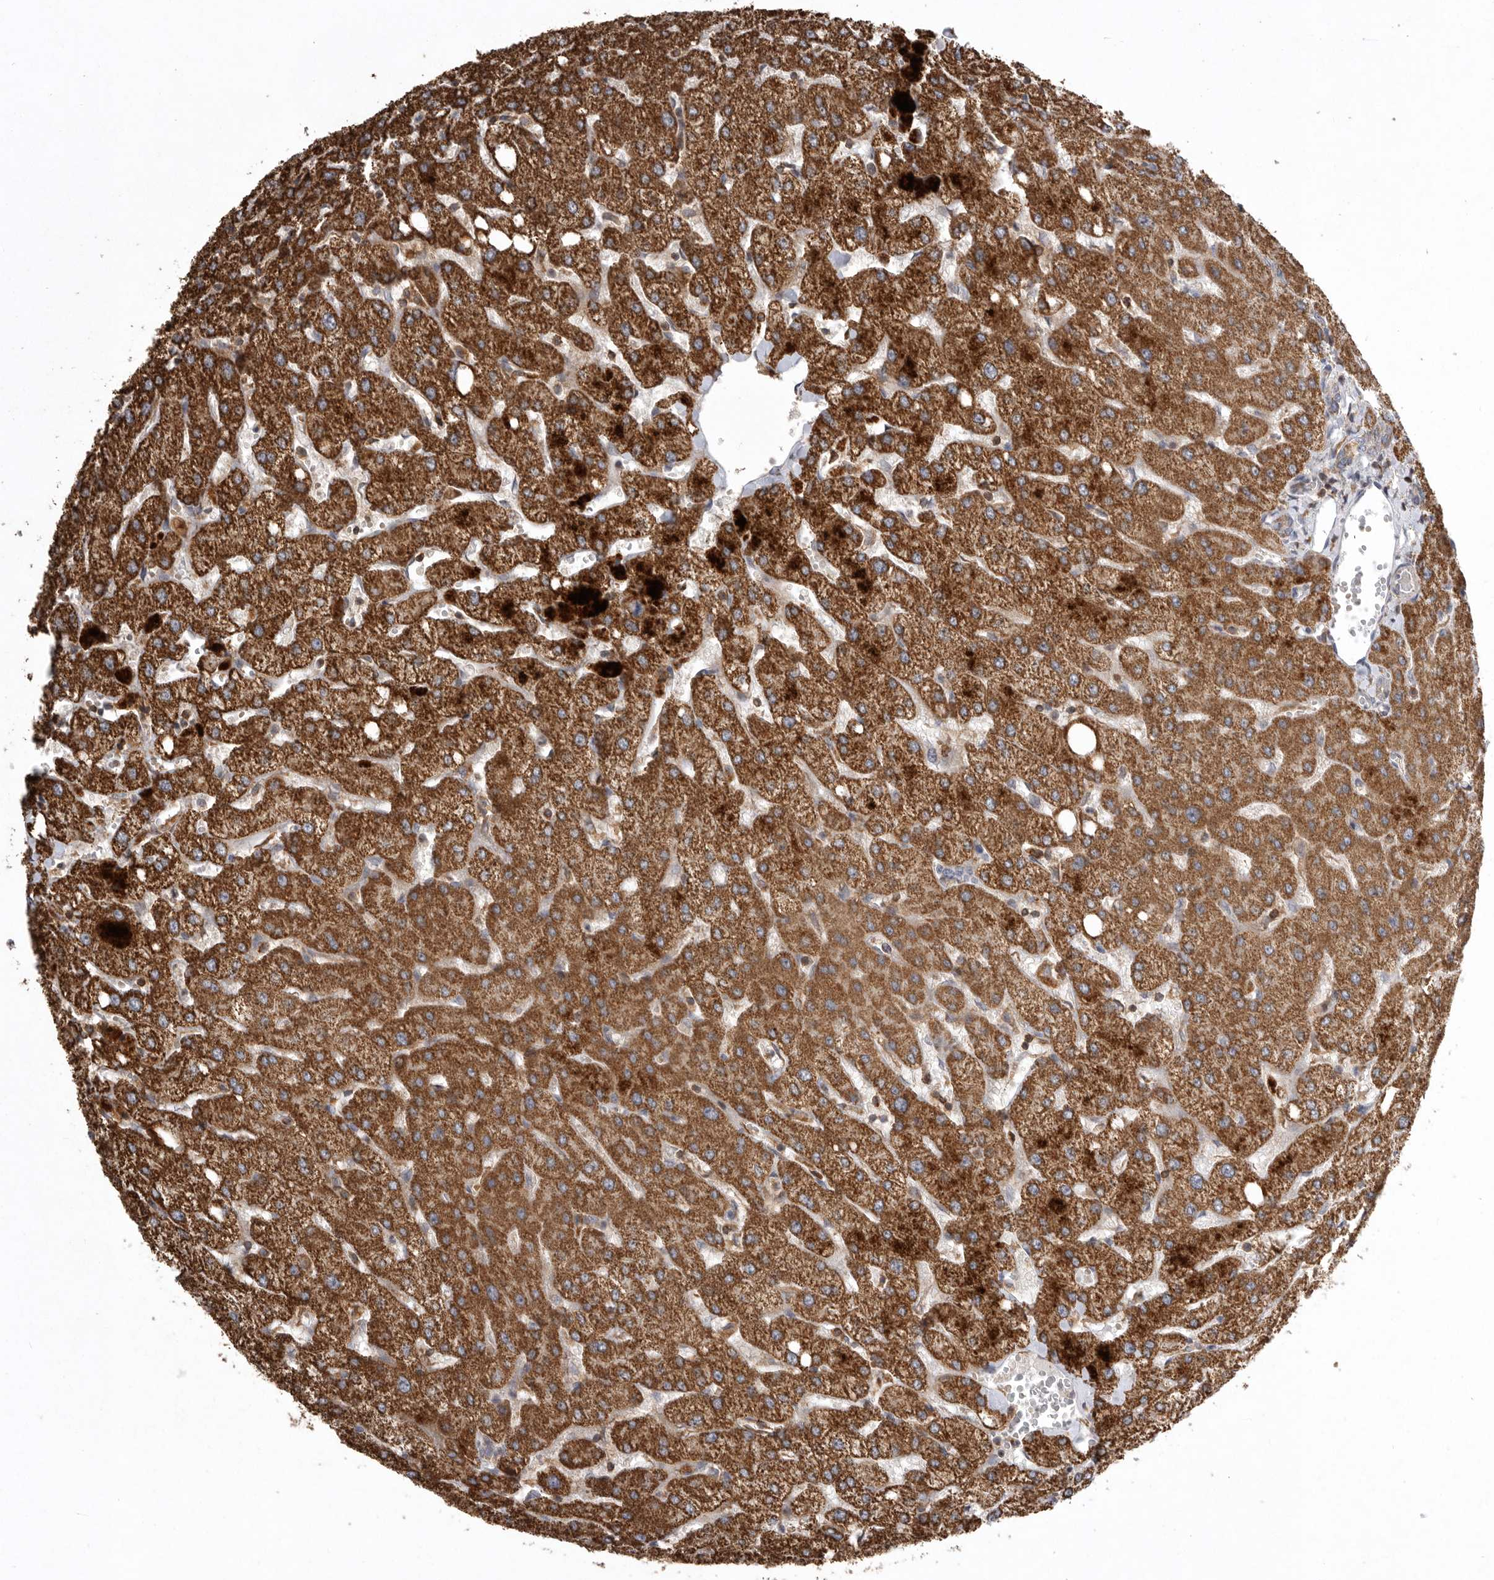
{"staining": {"intensity": "weak", "quantity": ">75%", "location": "cytoplasmic/membranous"}, "tissue": "liver", "cell_type": "Cholangiocytes", "image_type": "normal", "snomed": [{"axis": "morphology", "description": "Normal tissue, NOS"}, {"axis": "topography", "description": "Liver"}], "caption": "This histopathology image exhibits immunohistochemistry staining of benign human liver, with low weak cytoplasmic/membranous positivity in approximately >75% of cholangiocytes.", "gene": "MPZL1", "patient": {"sex": "female", "age": 54}}